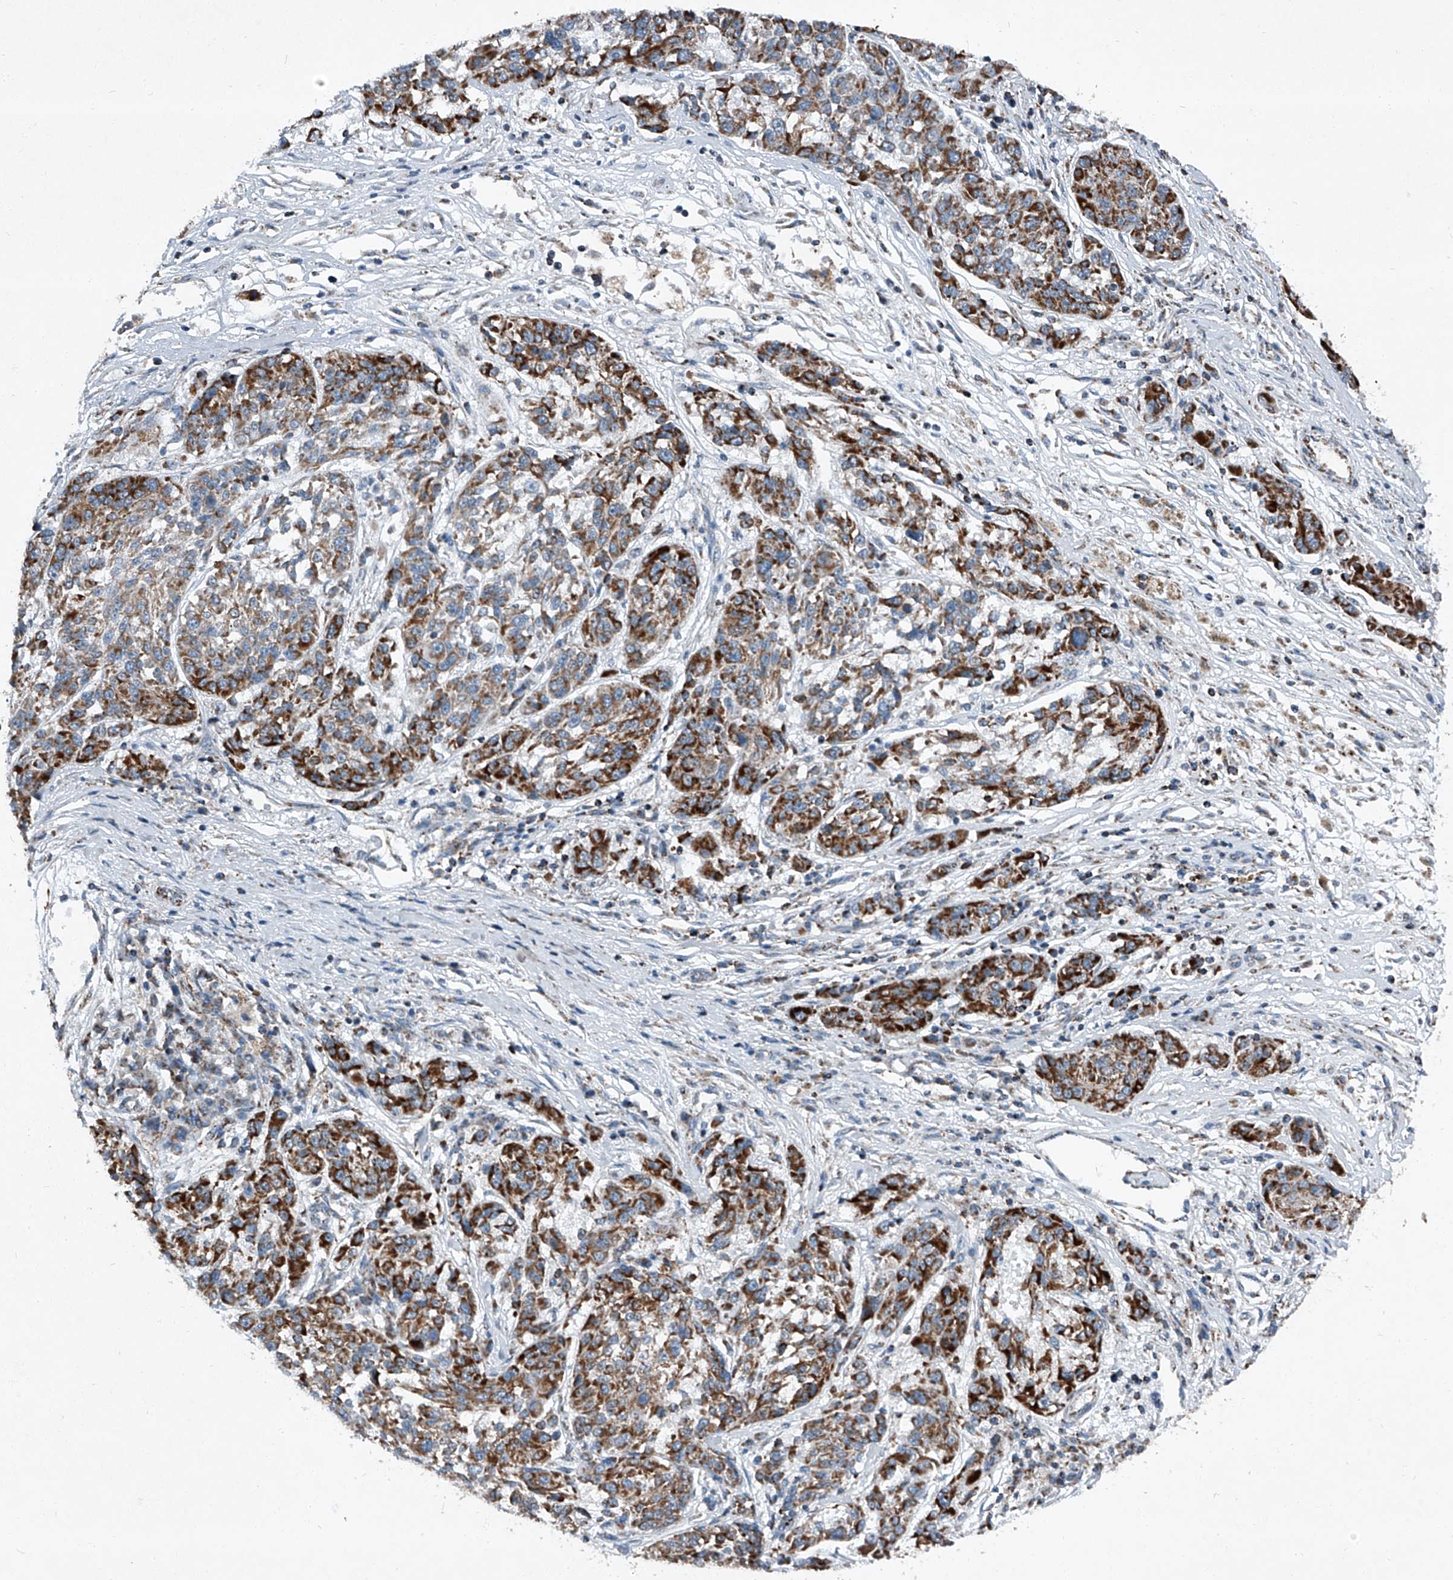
{"staining": {"intensity": "strong", "quantity": "25%-75%", "location": "cytoplasmic/membranous"}, "tissue": "melanoma", "cell_type": "Tumor cells", "image_type": "cancer", "snomed": [{"axis": "morphology", "description": "Malignant melanoma, NOS"}, {"axis": "topography", "description": "Skin"}], "caption": "IHC staining of melanoma, which demonstrates high levels of strong cytoplasmic/membranous expression in about 25%-75% of tumor cells indicating strong cytoplasmic/membranous protein expression. The staining was performed using DAB (brown) for protein detection and nuclei were counterstained in hematoxylin (blue).", "gene": "CHRNA7", "patient": {"sex": "male", "age": 53}}